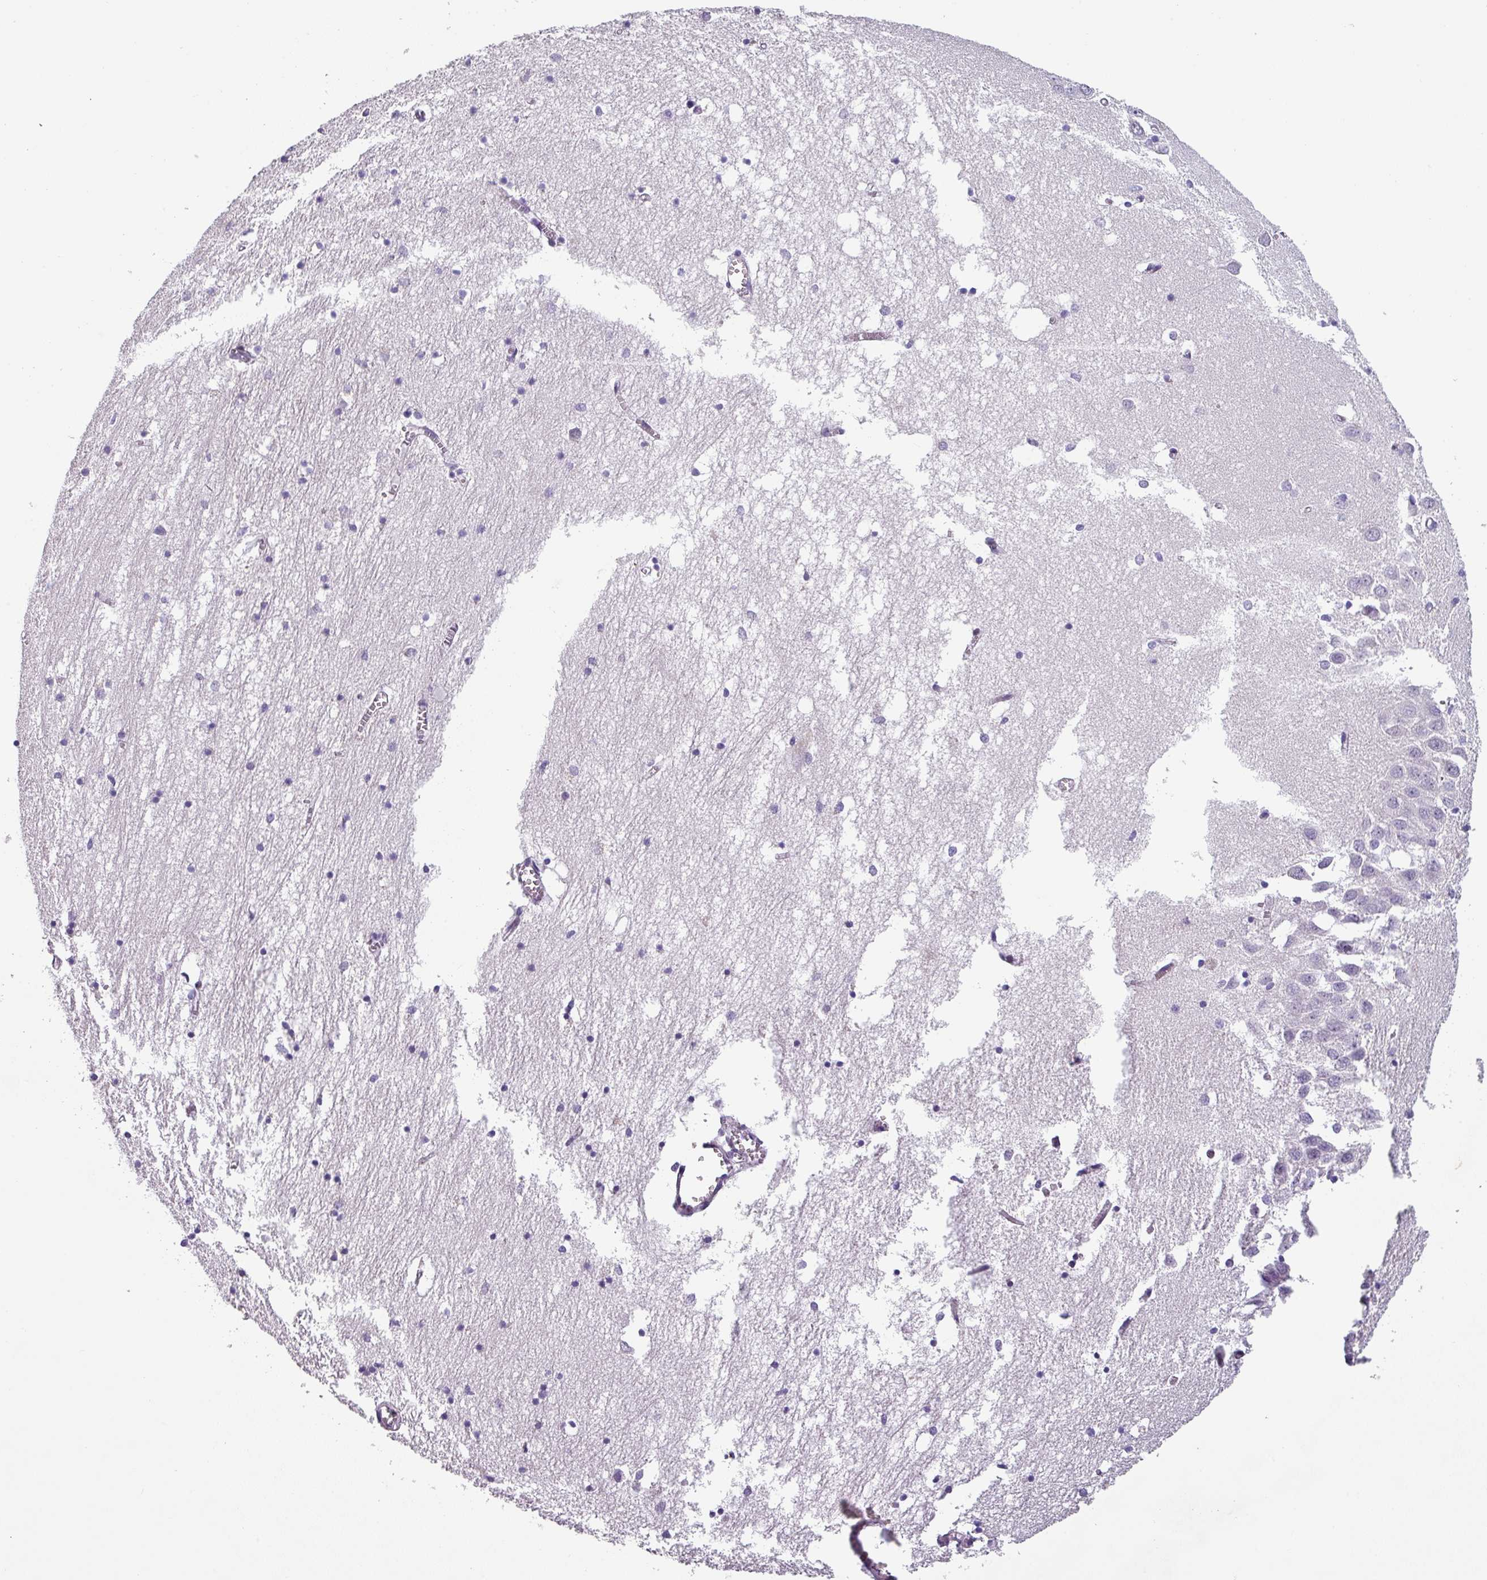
{"staining": {"intensity": "negative", "quantity": "none", "location": "none"}, "tissue": "hippocampus", "cell_type": "Glial cells", "image_type": "normal", "snomed": [{"axis": "morphology", "description": "Normal tissue, NOS"}, {"axis": "topography", "description": "Hippocampus"}], "caption": "Micrograph shows no significant protein staining in glial cells of benign hippocampus.", "gene": "KLHL3", "patient": {"sex": "male", "age": 70}}